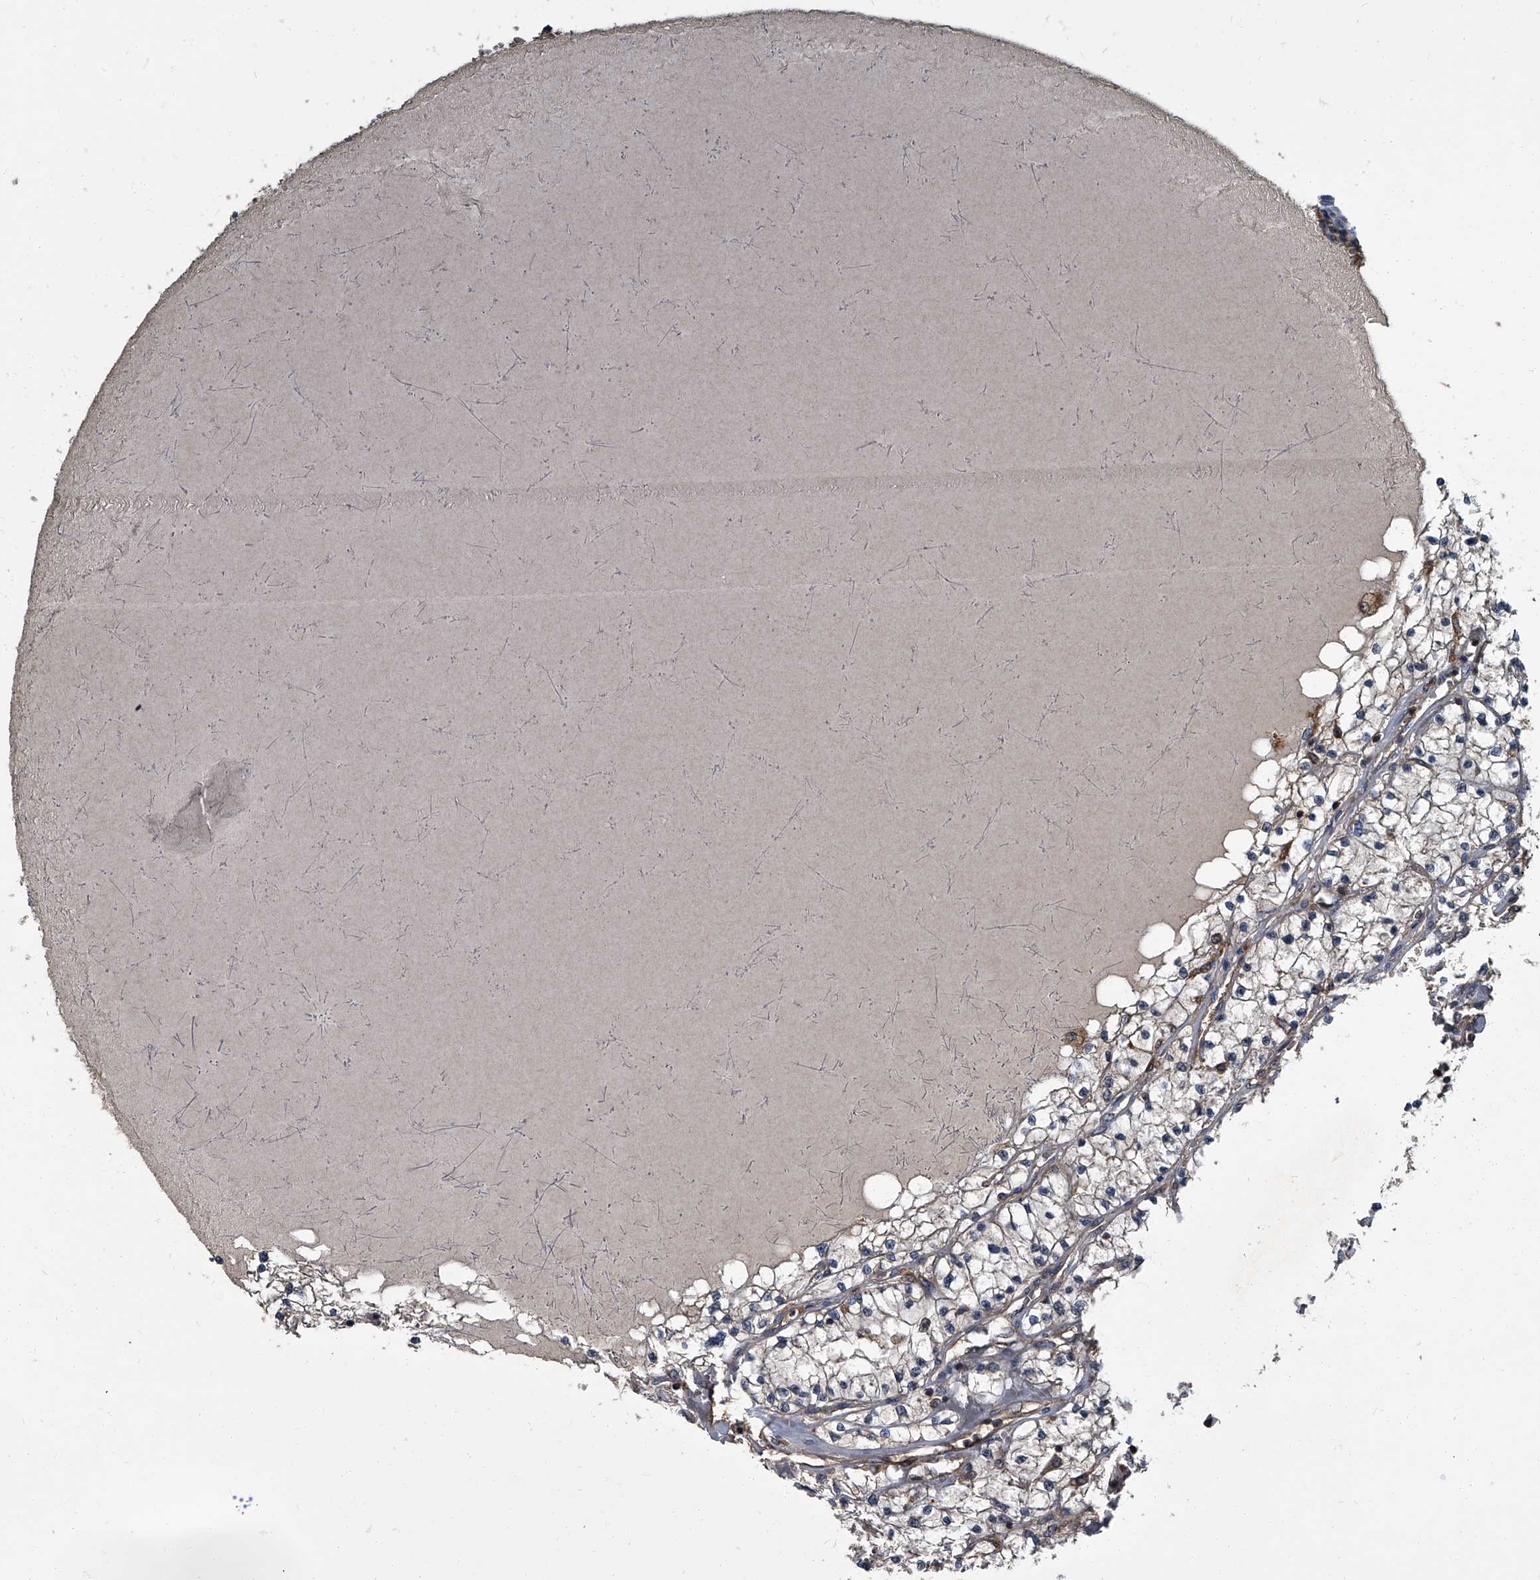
{"staining": {"intensity": "weak", "quantity": "<25%", "location": "cytoplasmic/membranous"}, "tissue": "renal cancer", "cell_type": "Tumor cells", "image_type": "cancer", "snomed": [{"axis": "morphology", "description": "Normal tissue, NOS"}, {"axis": "morphology", "description": "Adenocarcinoma, NOS"}, {"axis": "topography", "description": "Kidney"}], "caption": "Renal cancer stained for a protein using IHC reveals no staining tumor cells.", "gene": "CDV3", "patient": {"sex": "male", "age": 68}}